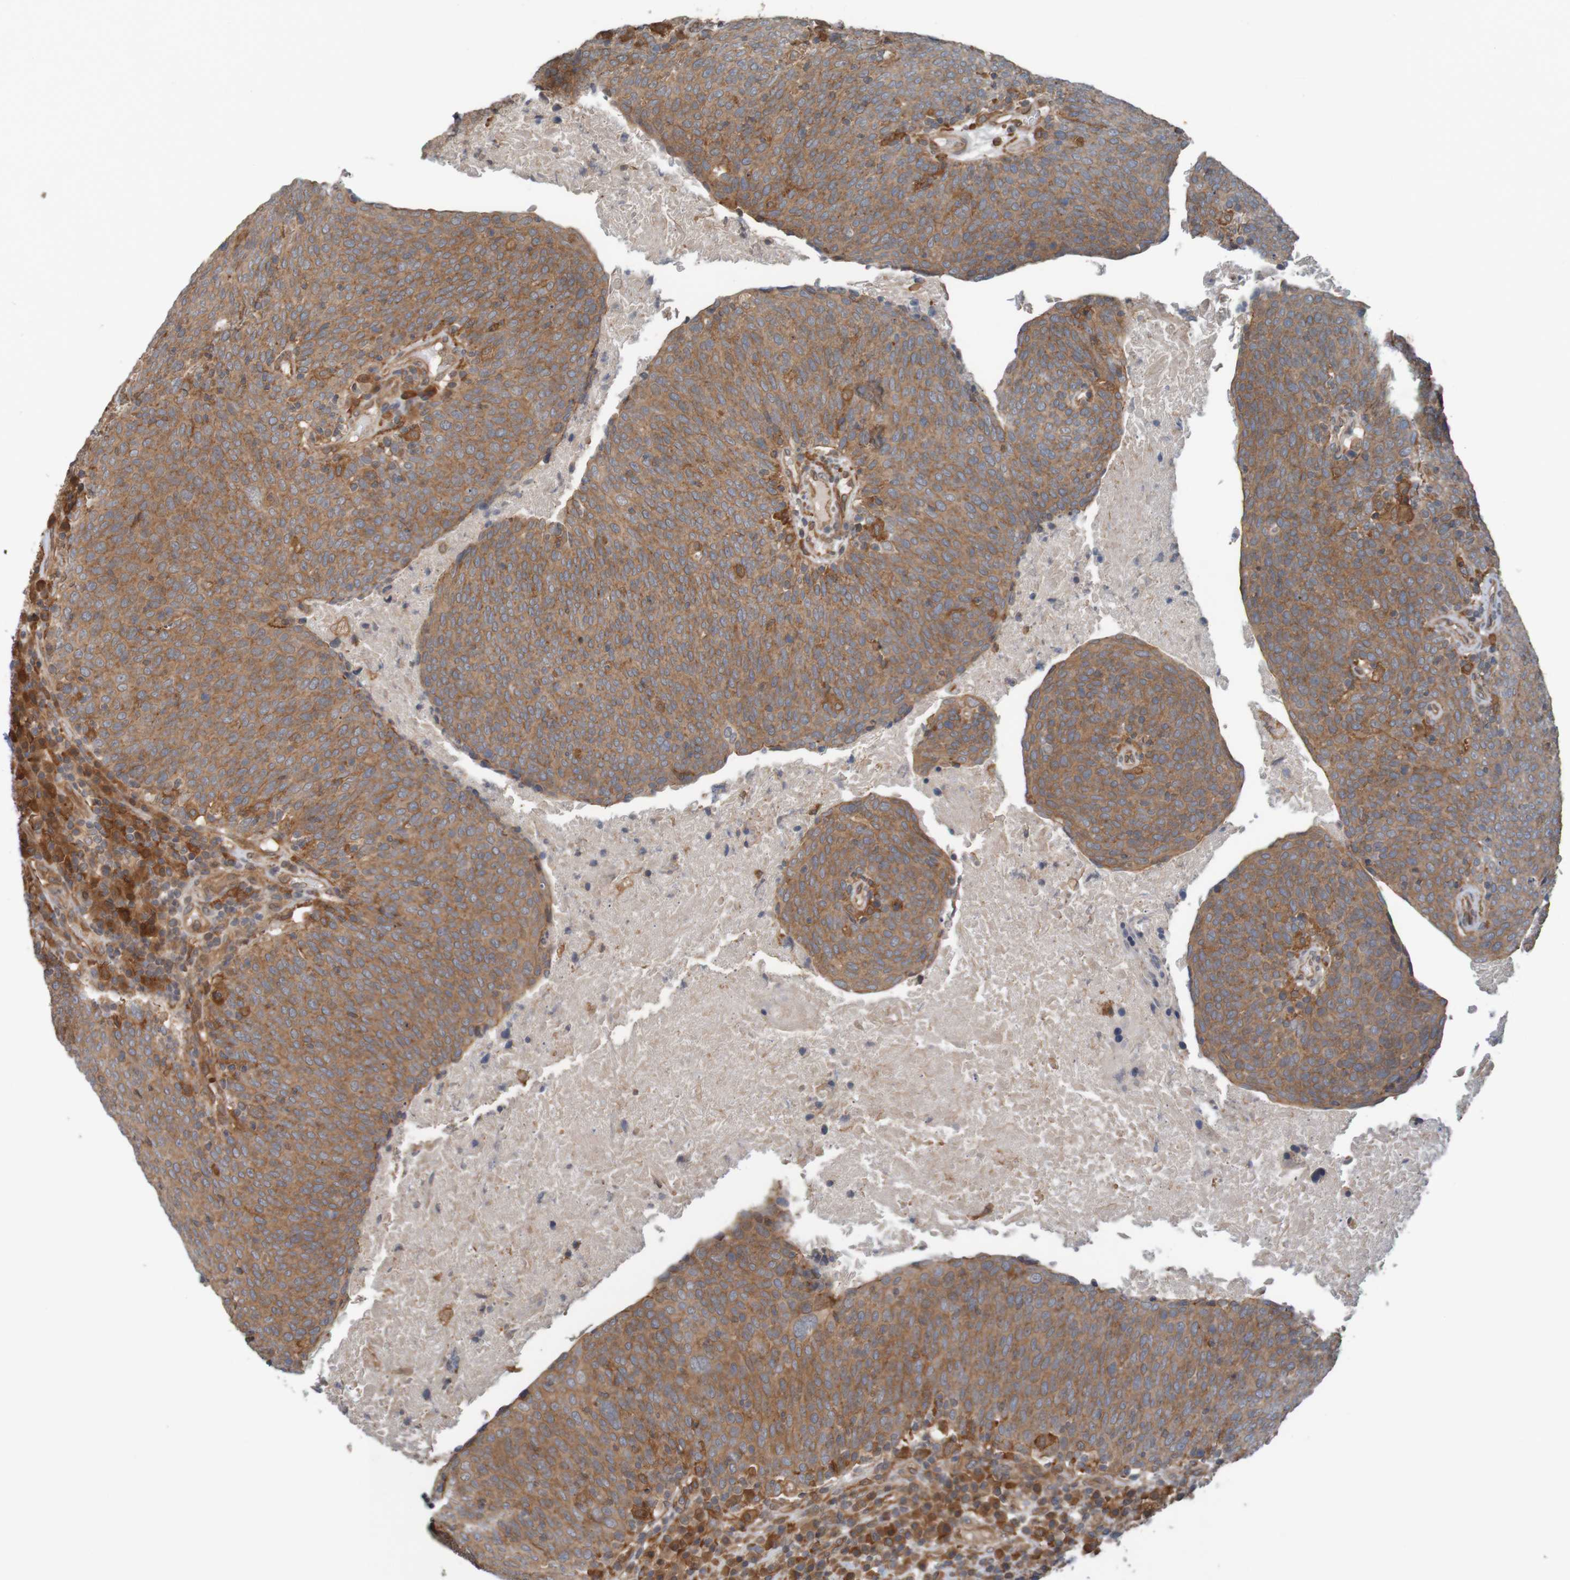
{"staining": {"intensity": "weak", "quantity": ">75%", "location": "cytoplasmic/membranous"}, "tissue": "head and neck cancer", "cell_type": "Tumor cells", "image_type": "cancer", "snomed": [{"axis": "morphology", "description": "Squamous cell carcinoma, NOS"}, {"axis": "morphology", "description": "Squamous cell carcinoma, metastatic, NOS"}, {"axis": "topography", "description": "Lymph node"}, {"axis": "topography", "description": "Head-Neck"}], "caption": "Protein staining demonstrates weak cytoplasmic/membranous expression in approximately >75% of tumor cells in head and neck cancer (squamous cell carcinoma). (IHC, brightfield microscopy, high magnification).", "gene": "ARHGEF11", "patient": {"sex": "male", "age": 62}}